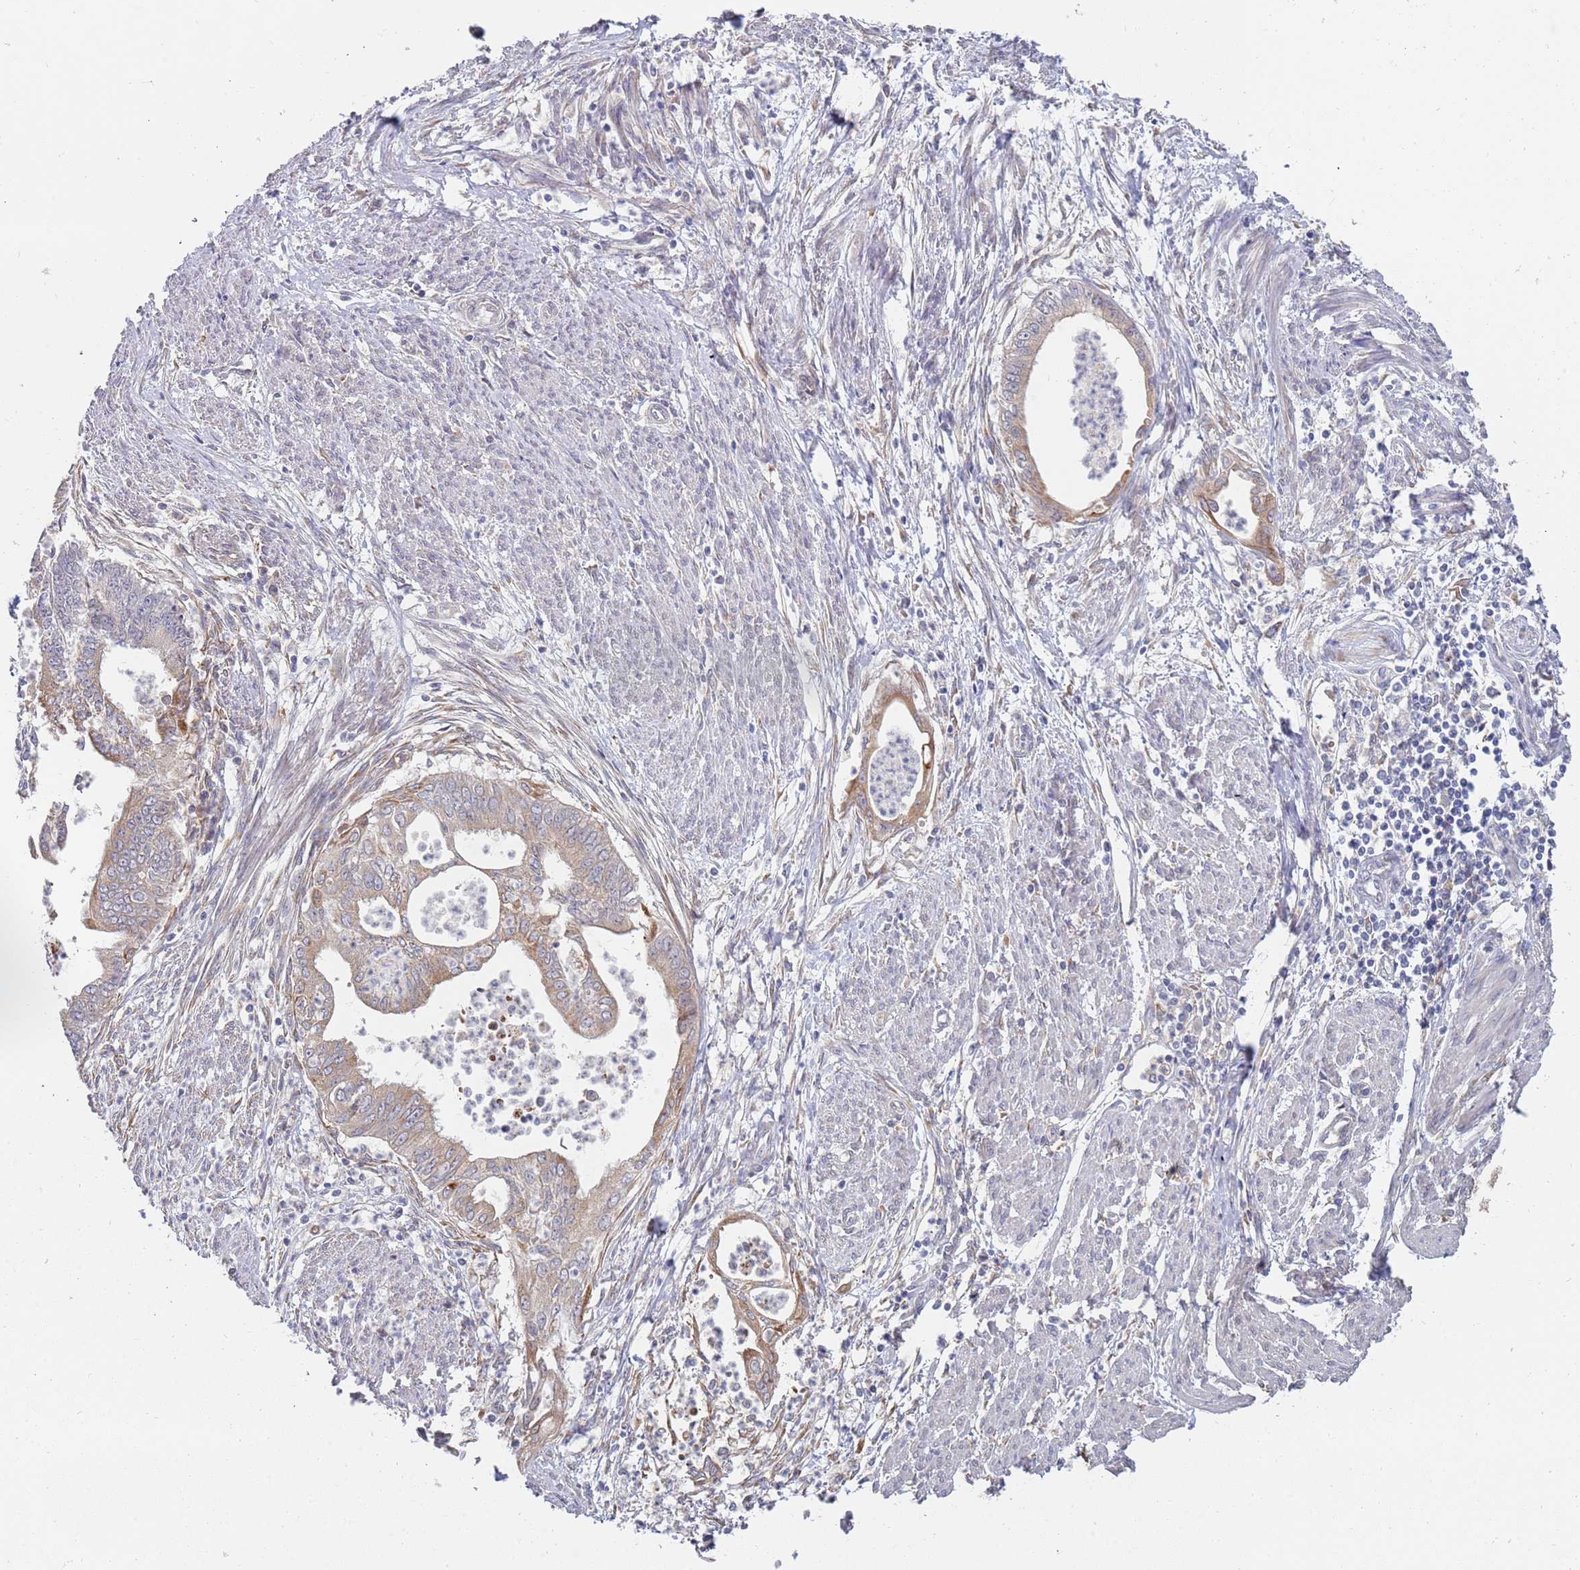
{"staining": {"intensity": "weak", "quantity": "25%-75%", "location": "cytoplasmic/membranous"}, "tissue": "endometrial cancer", "cell_type": "Tumor cells", "image_type": "cancer", "snomed": [{"axis": "morphology", "description": "Adenocarcinoma, NOS"}, {"axis": "topography", "description": "Endometrium"}], "caption": "DAB (3,3'-diaminobenzidine) immunohistochemical staining of endometrial cancer (adenocarcinoma) reveals weak cytoplasmic/membranous protein staining in approximately 25%-75% of tumor cells. (IHC, brightfield microscopy, high magnification).", "gene": "VRK2", "patient": {"sex": "female", "age": 73}}